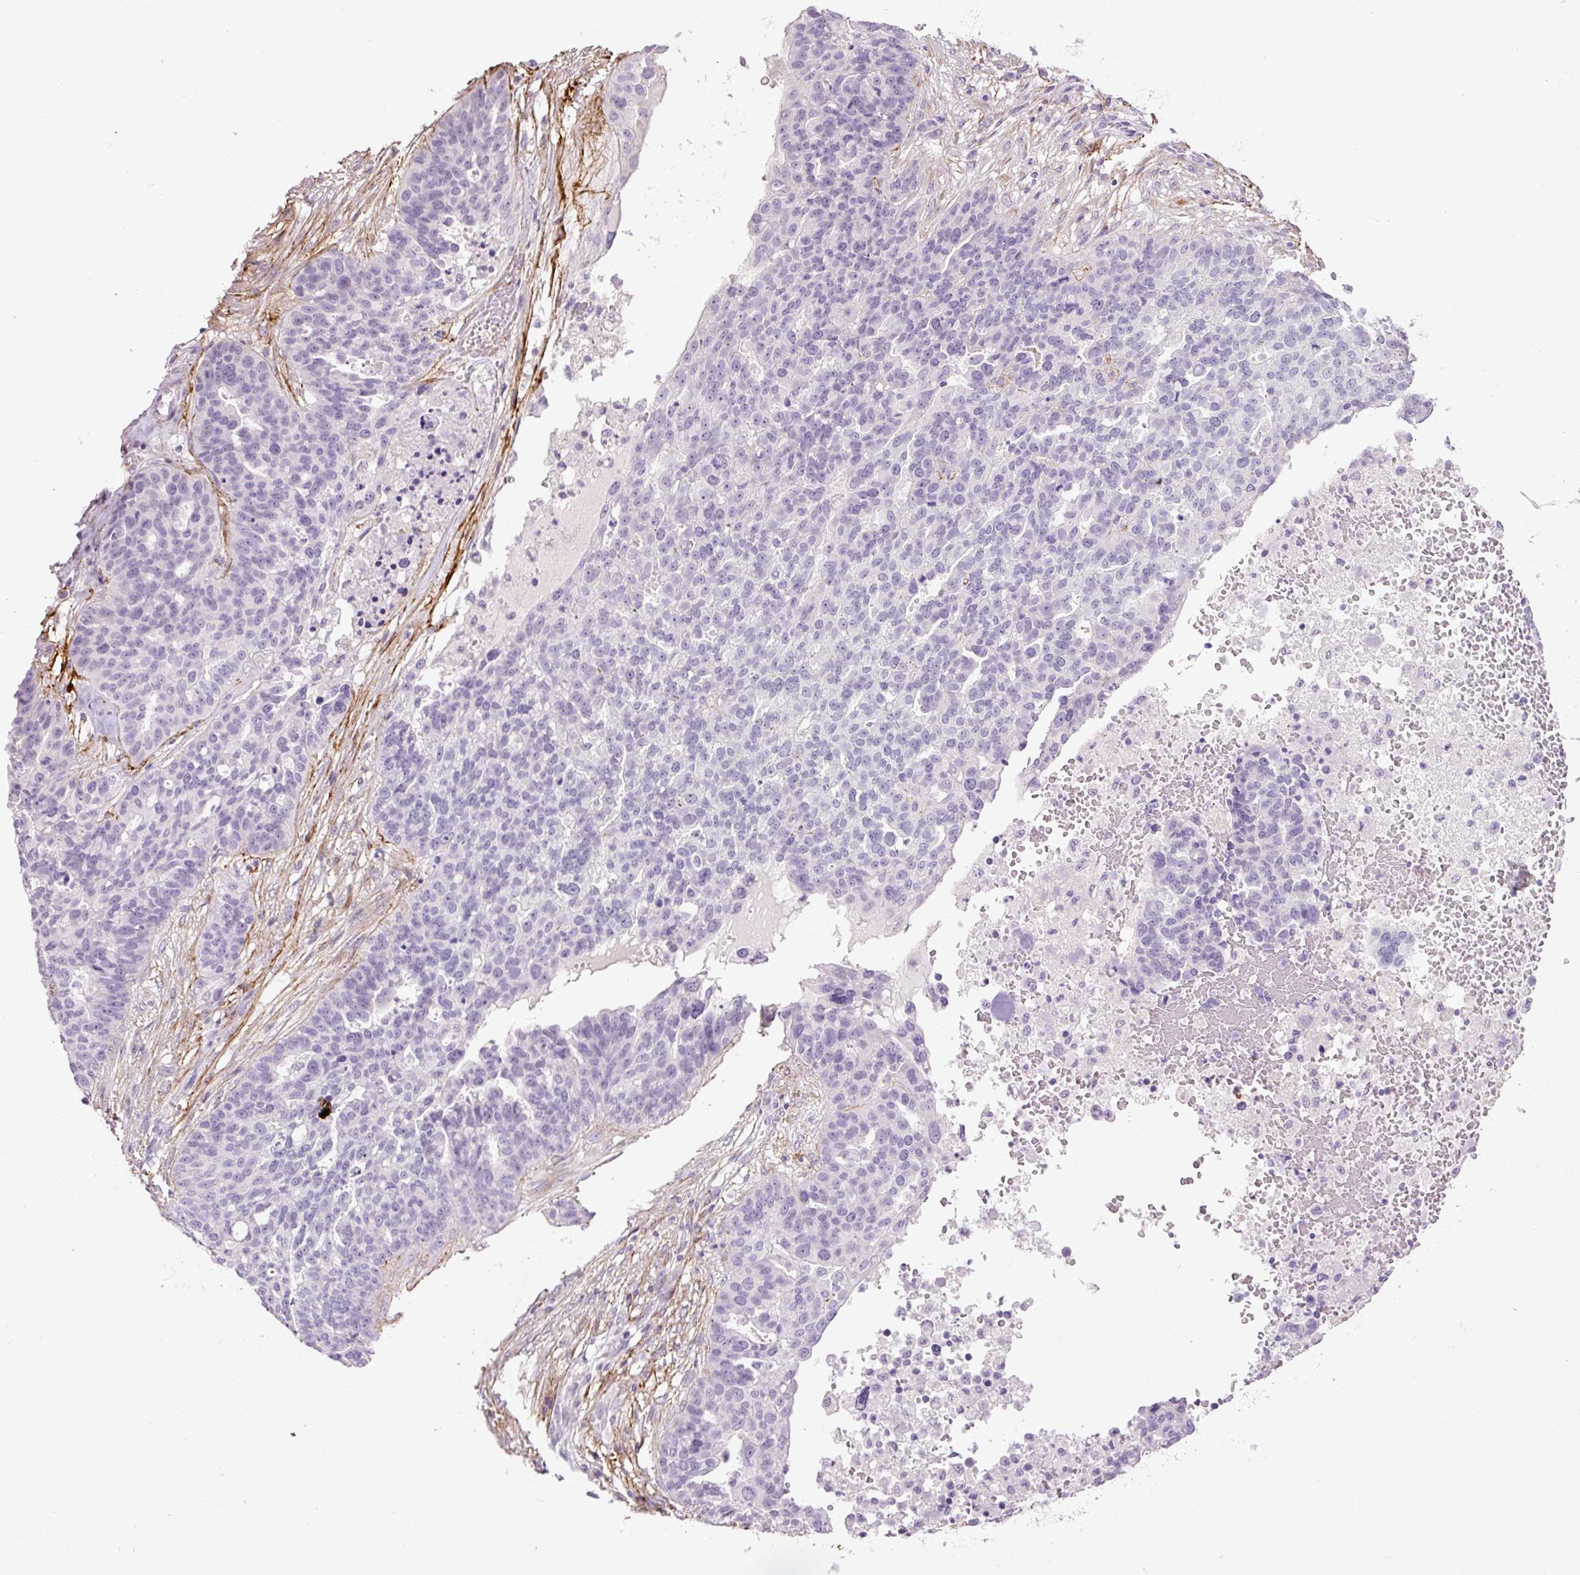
{"staining": {"intensity": "negative", "quantity": "none", "location": "none"}, "tissue": "ovarian cancer", "cell_type": "Tumor cells", "image_type": "cancer", "snomed": [{"axis": "morphology", "description": "Cystadenocarcinoma, serous, NOS"}, {"axis": "topography", "description": "Ovary"}], "caption": "An IHC histopathology image of ovarian cancer is shown. There is no staining in tumor cells of ovarian cancer.", "gene": "FBN1", "patient": {"sex": "female", "age": 59}}